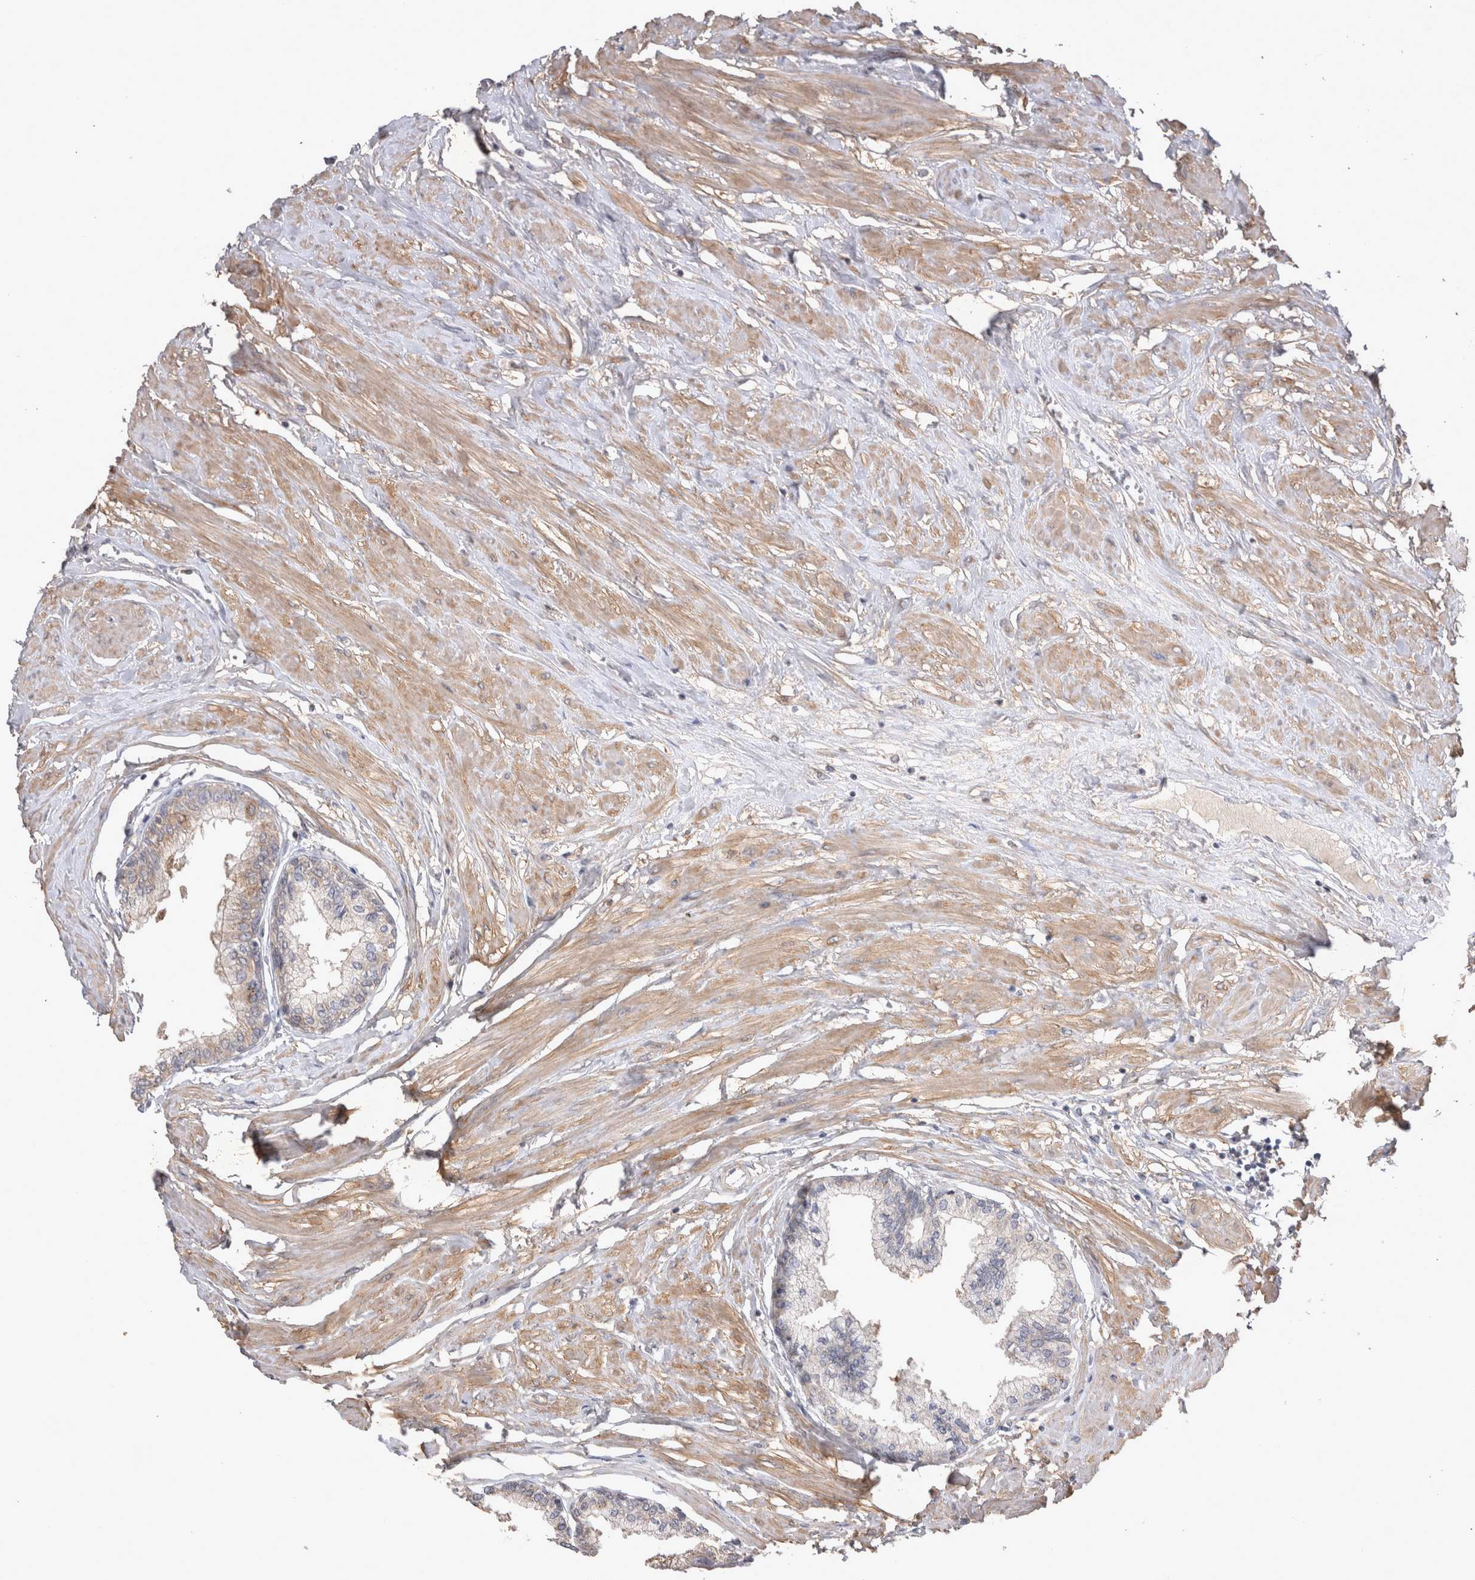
{"staining": {"intensity": "weak", "quantity": "25%-75%", "location": "cytoplasmic/membranous"}, "tissue": "seminal vesicle", "cell_type": "Glandular cells", "image_type": "normal", "snomed": [{"axis": "morphology", "description": "Normal tissue, NOS"}, {"axis": "topography", "description": "Prostate"}, {"axis": "topography", "description": "Seminal veicle"}], "caption": "Normal seminal vesicle displays weak cytoplasmic/membranous positivity in approximately 25%-75% of glandular cells, visualized by immunohistochemistry. Nuclei are stained in blue.", "gene": "SRD5A3", "patient": {"sex": "male", "age": 60}}